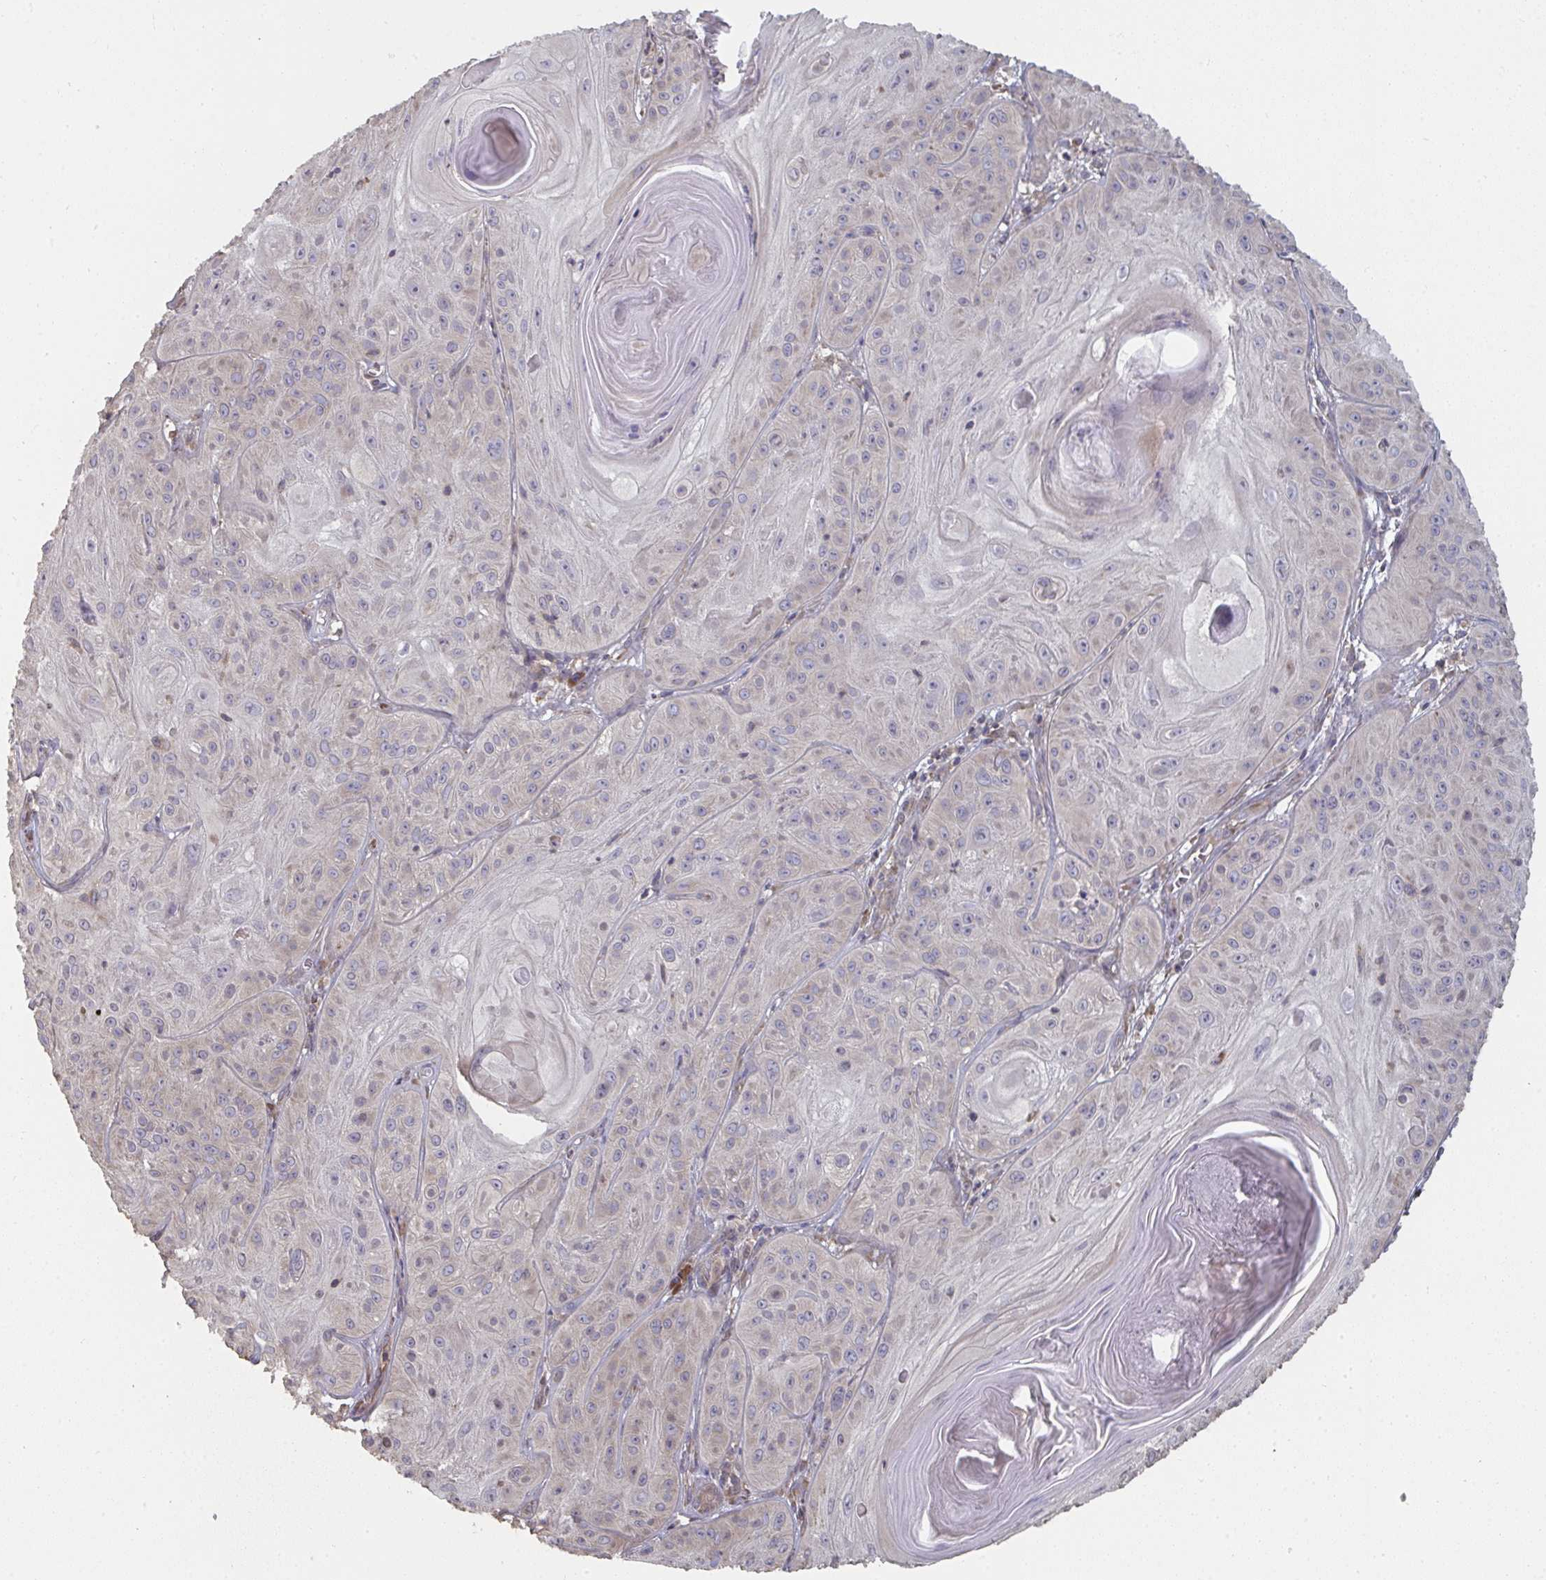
{"staining": {"intensity": "negative", "quantity": "none", "location": "none"}, "tissue": "skin cancer", "cell_type": "Tumor cells", "image_type": "cancer", "snomed": [{"axis": "morphology", "description": "Squamous cell carcinoma, NOS"}, {"axis": "topography", "description": "Skin"}], "caption": "Immunohistochemistry micrograph of neoplastic tissue: human skin cancer stained with DAB (3,3'-diaminobenzidine) shows no significant protein staining in tumor cells. (DAB (3,3'-diaminobenzidine) immunohistochemistry (IHC), high magnification).", "gene": "ZFYVE28", "patient": {"sex": "male", "age": 85}}